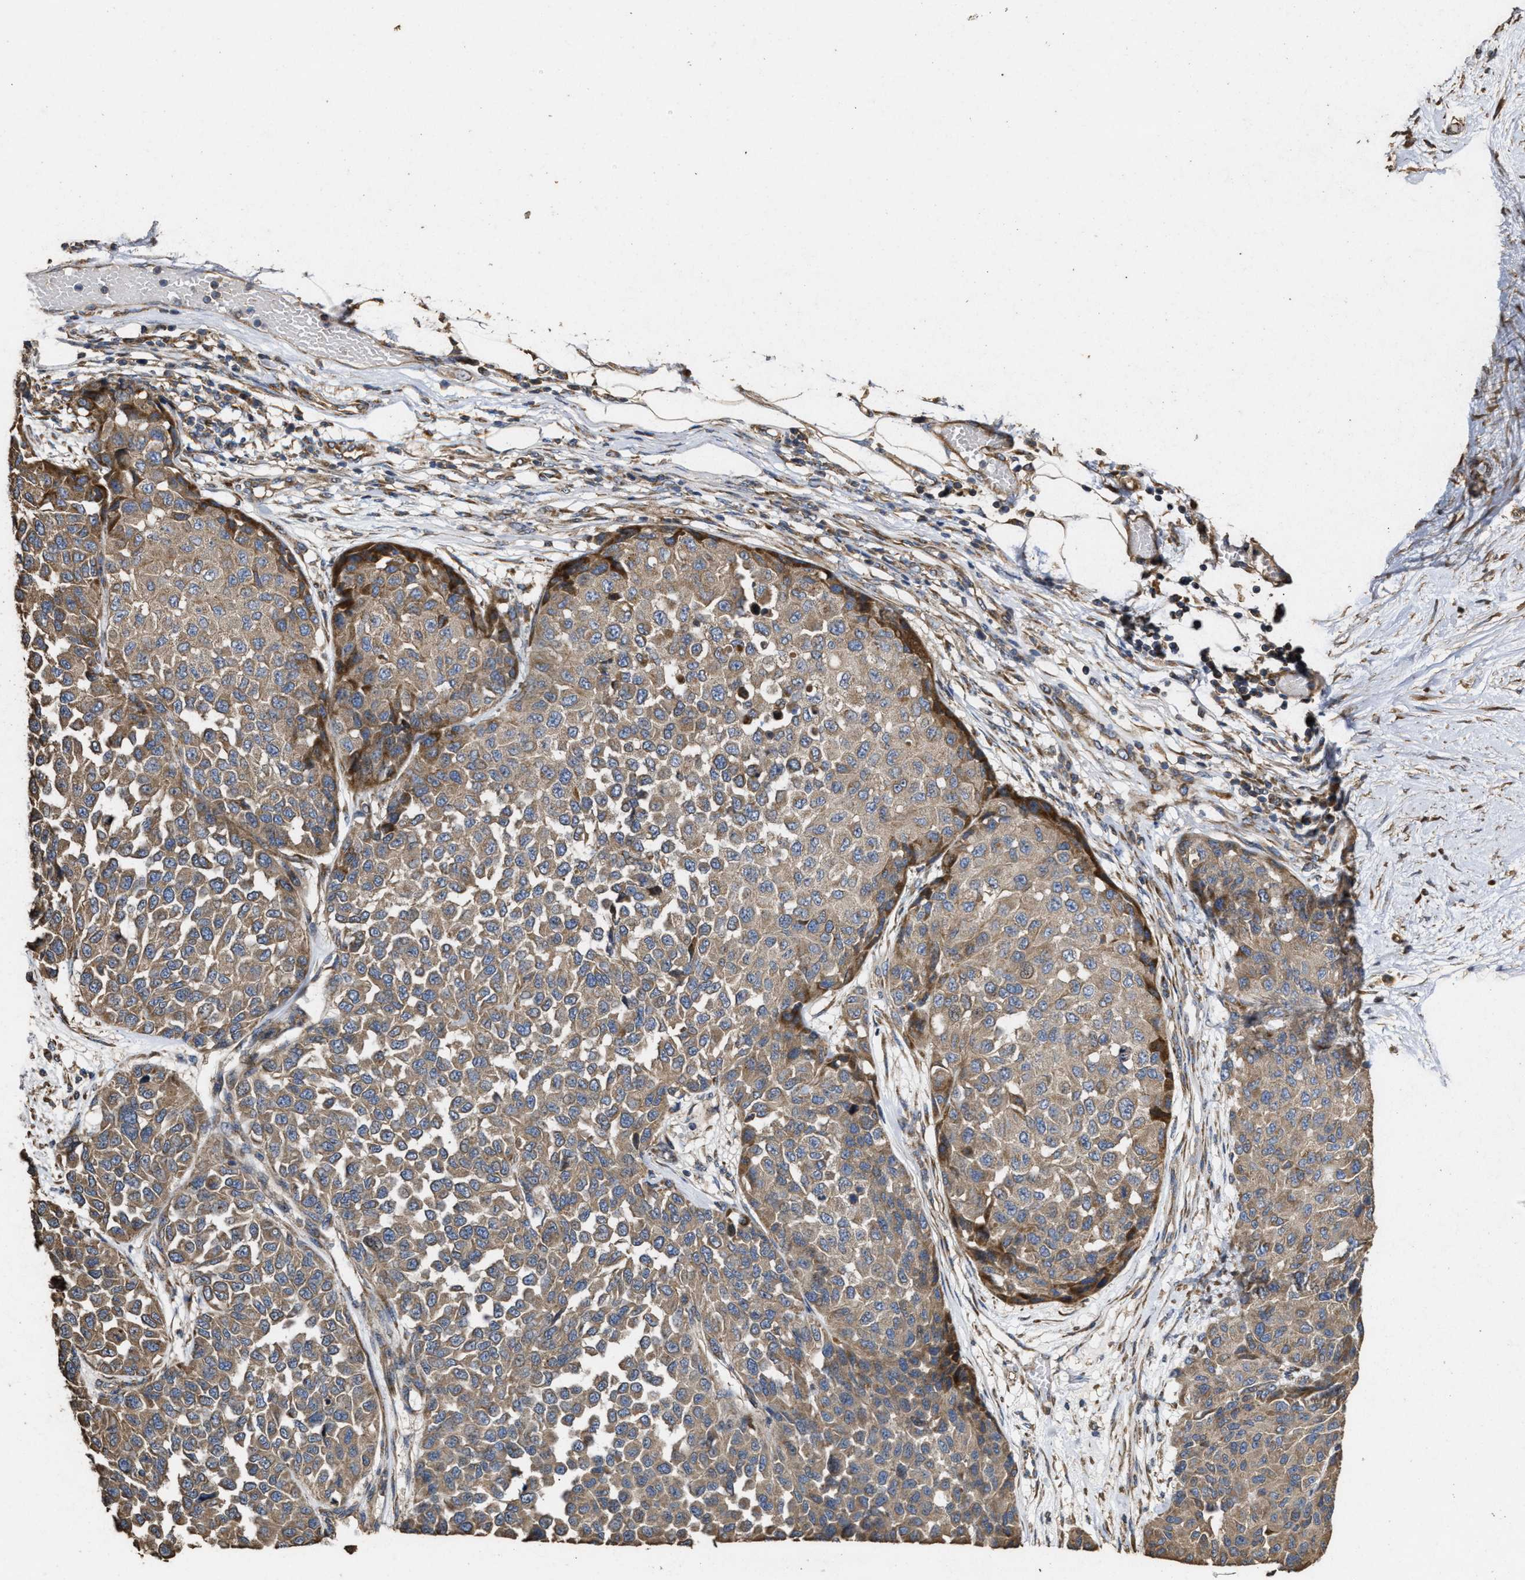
{"staining": {"intensity": "moderate", "quantity": ">75%", "location": "cytoplasmic/membranous"}, "tissue": "melanoma", "cell_type": "Tumor cells", "image_type": "cancer", "snomed": [{"axis": "morphology", "description": "Normal tissue, NOS"}, {"axis": "morphology", "description": "Malignant melanoma, NOS"}, {"axis": "topography", "description": "Skin"}], "caption": "An image showing moderate cytoplasmic/membranous expression in about >75% of tumor cells in malignant melanoma, as visualized by brown immunohistochemical staining.", "gene": "NAV1", "patient": {"sex": "male", "age": 62}}